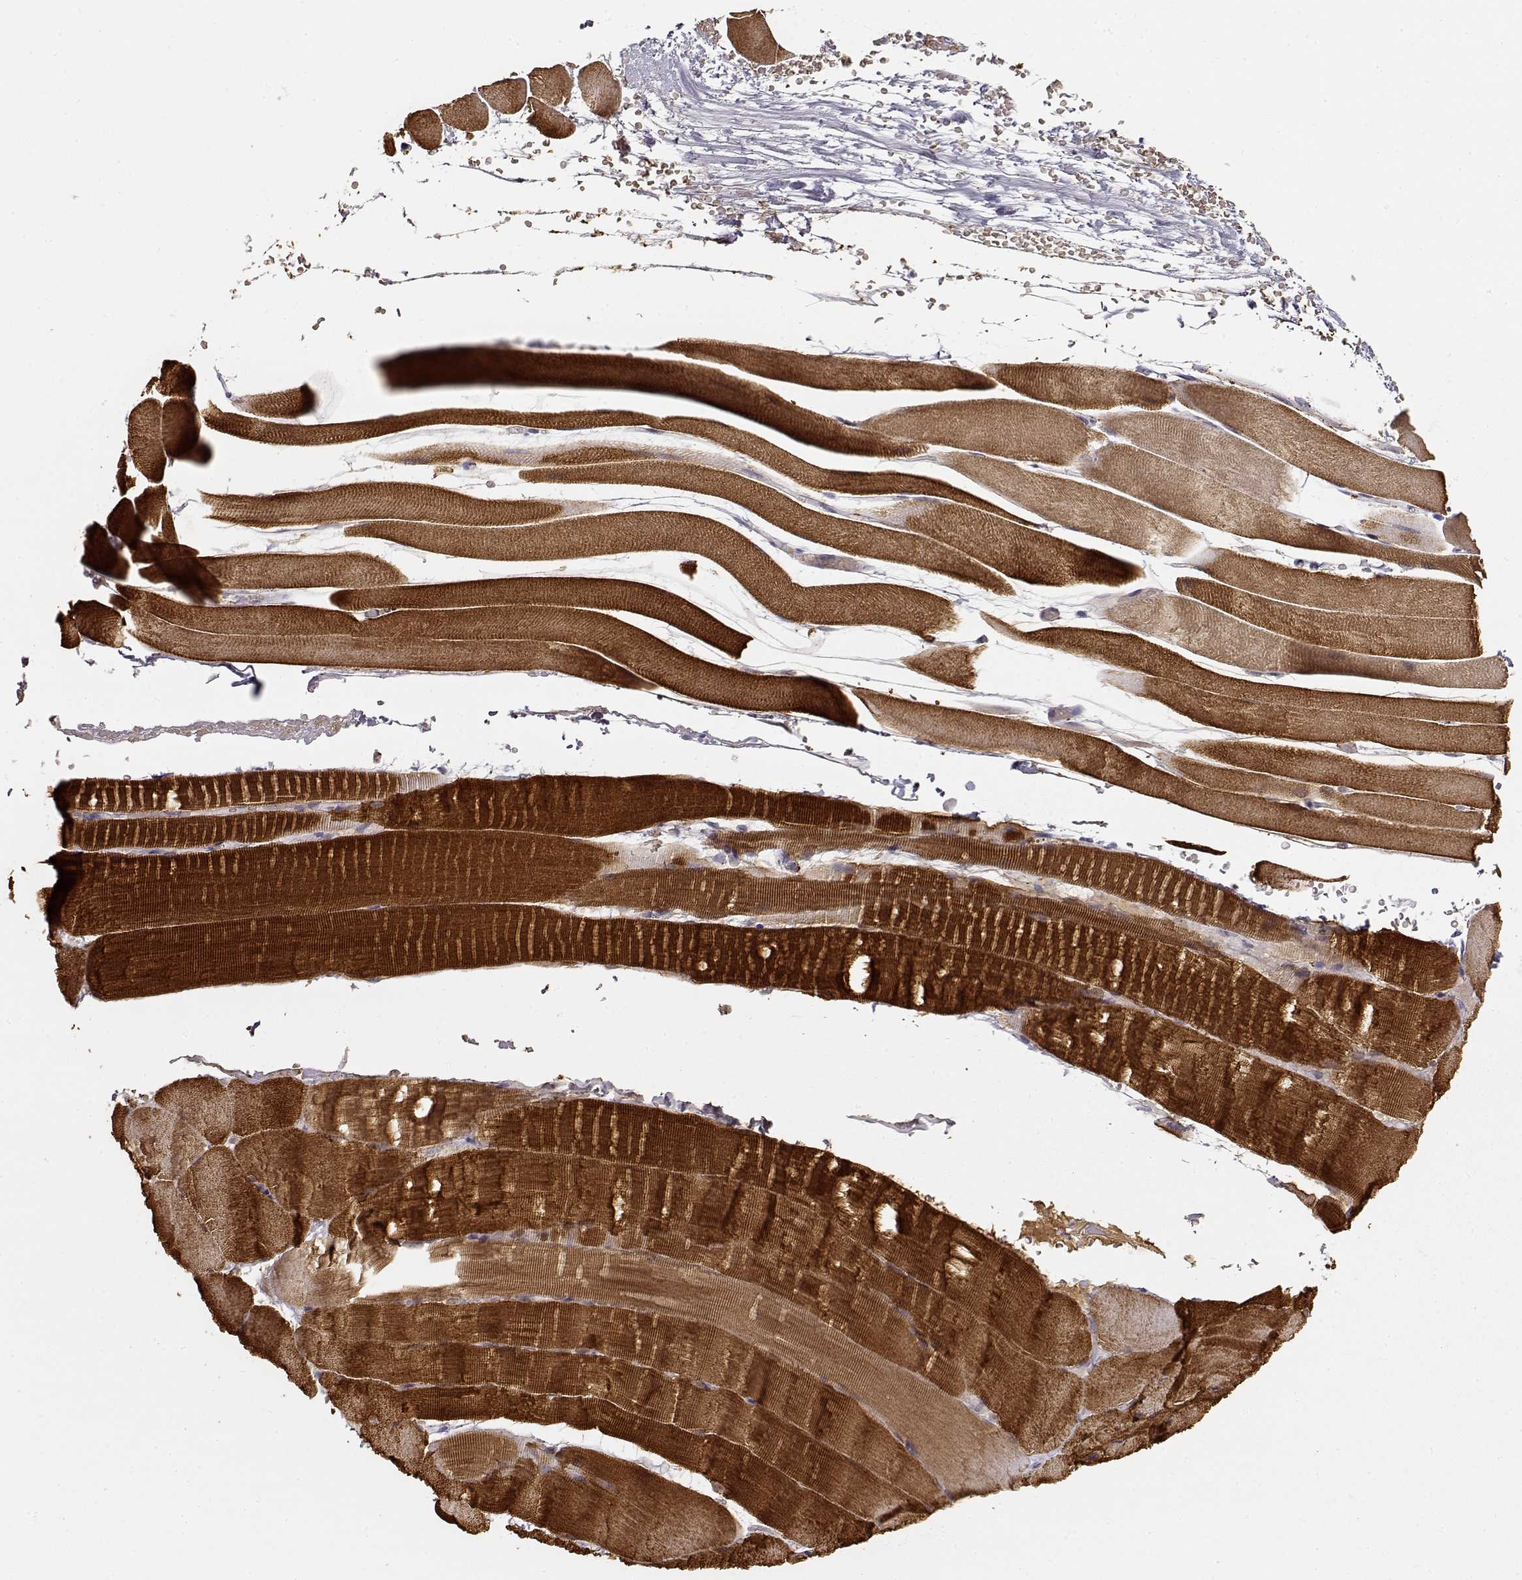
{"staining": {"intensity": "moderate", "quantity": ">75%", "location": "cytoplasmic/membranous"}, "tissue": "skeletal muscle", "cell_type": "Myocytes", "image_type": "normal", "snomed": [{"axis": "morphology", "description": "Normal tissue, NOS"}, {"axis": "topography", "description": "Skeletal muscle"}], "caption": "DAB (3,3'-diaminobenzidine) immunohistochemical staining of unremarkable human skeletal muscle displays moderate cytoplasmic/membranous protein expression in approximately >75% of myocytes.", "gene": "TTC26", "patient": {"sex": "female", "age": 37}}